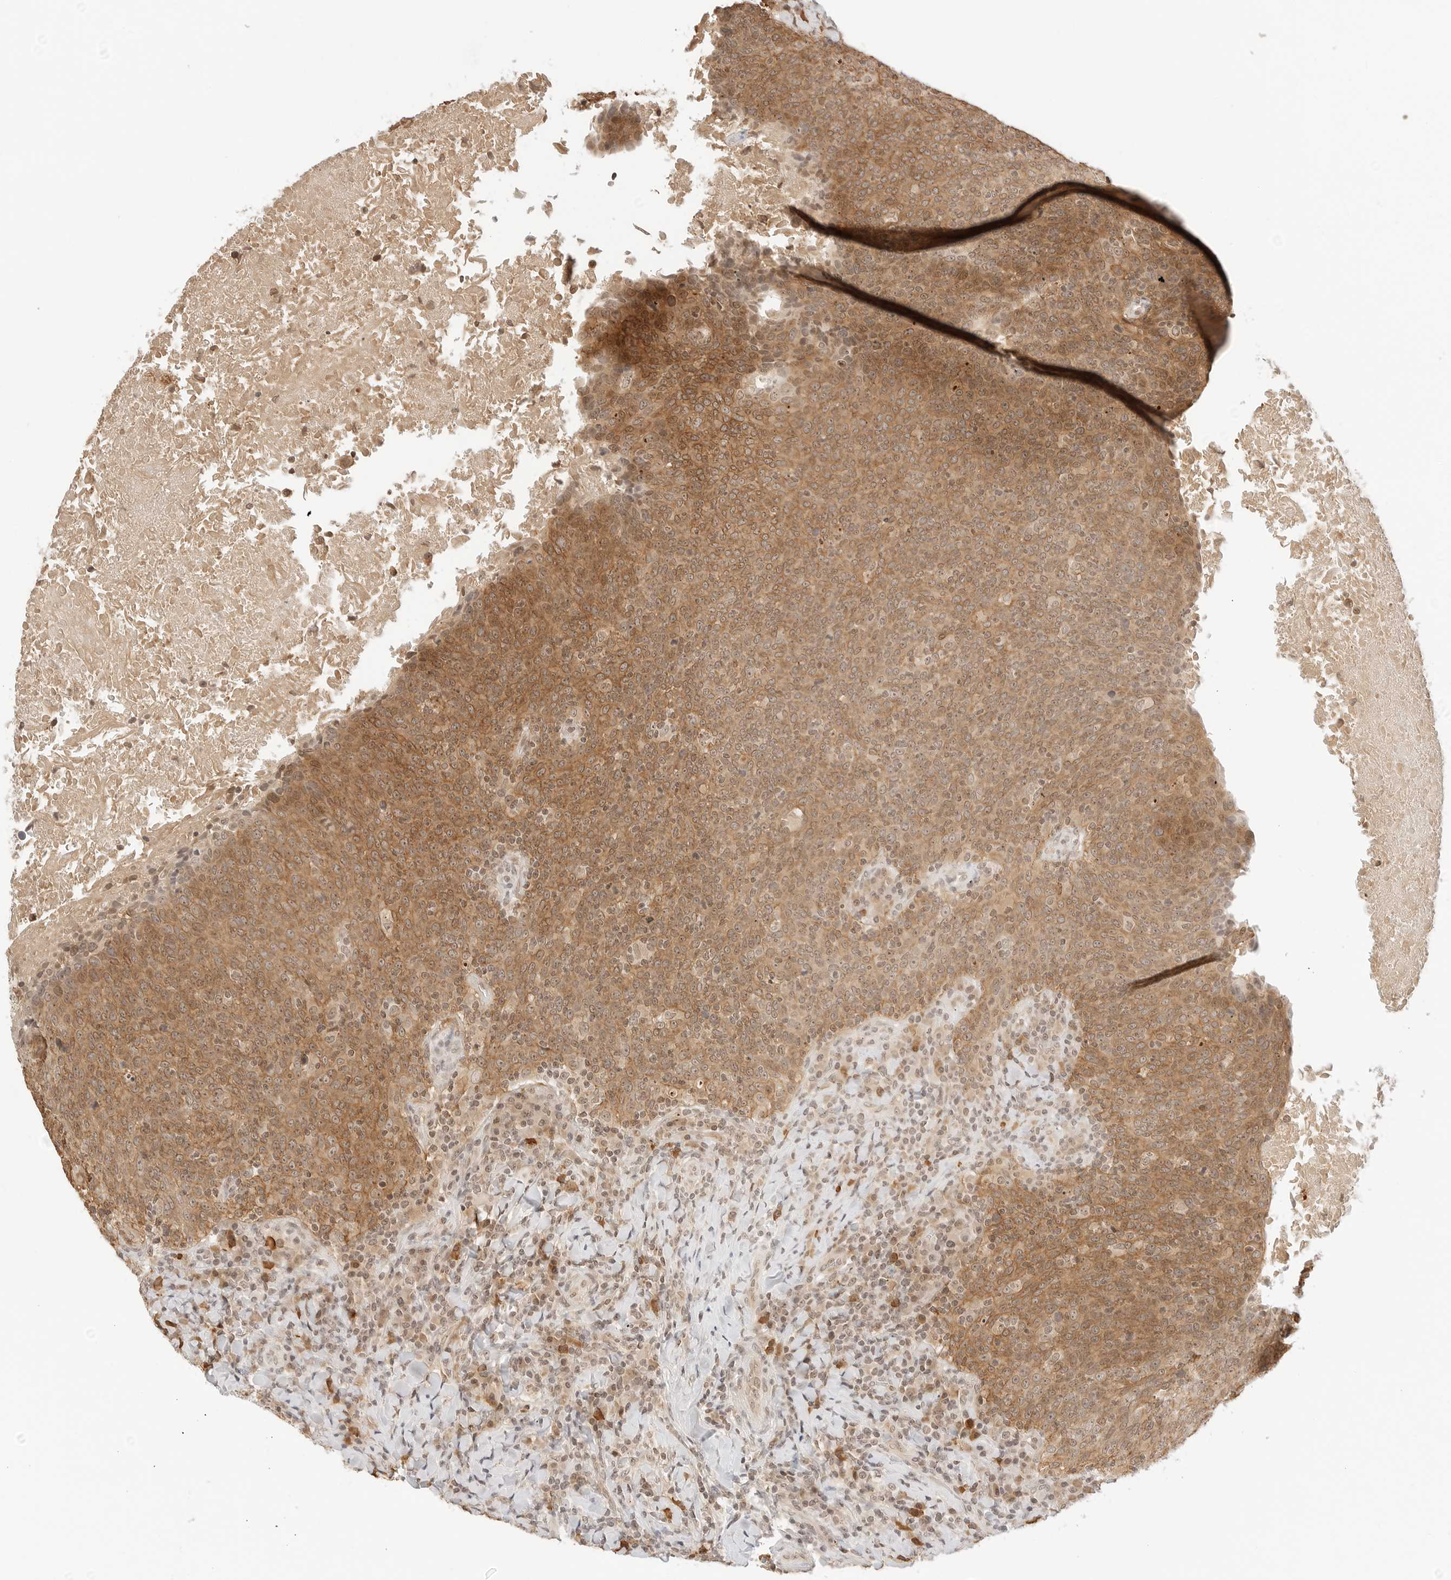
{"staining": {"intensity": "moderate", "quantity": ">75%", "location": "cytoplasmic/membranous"}, "tissue": "head and neck cancer", "cell_type": "Tumor cells", "image_type": "cancer", "snomed": [{"axis": "morphology", "description": "Squamous cell carcinoma, NOS"}, {"axis": "morphology", "description": "Squamous cell carcinoma, metastatic, NOS"}, {"axis": "topography", "description": "Lymph node"}, {"axis": "topography", "description": "Head-Neck"}], "caption": "Human metastatic squamous cell carcinoma (head and neck) stained with a protein marker shows moderate staining in tumor cells.", "gene": "SEPTIN4", "patient": {"sex": "male", "age": 62}}